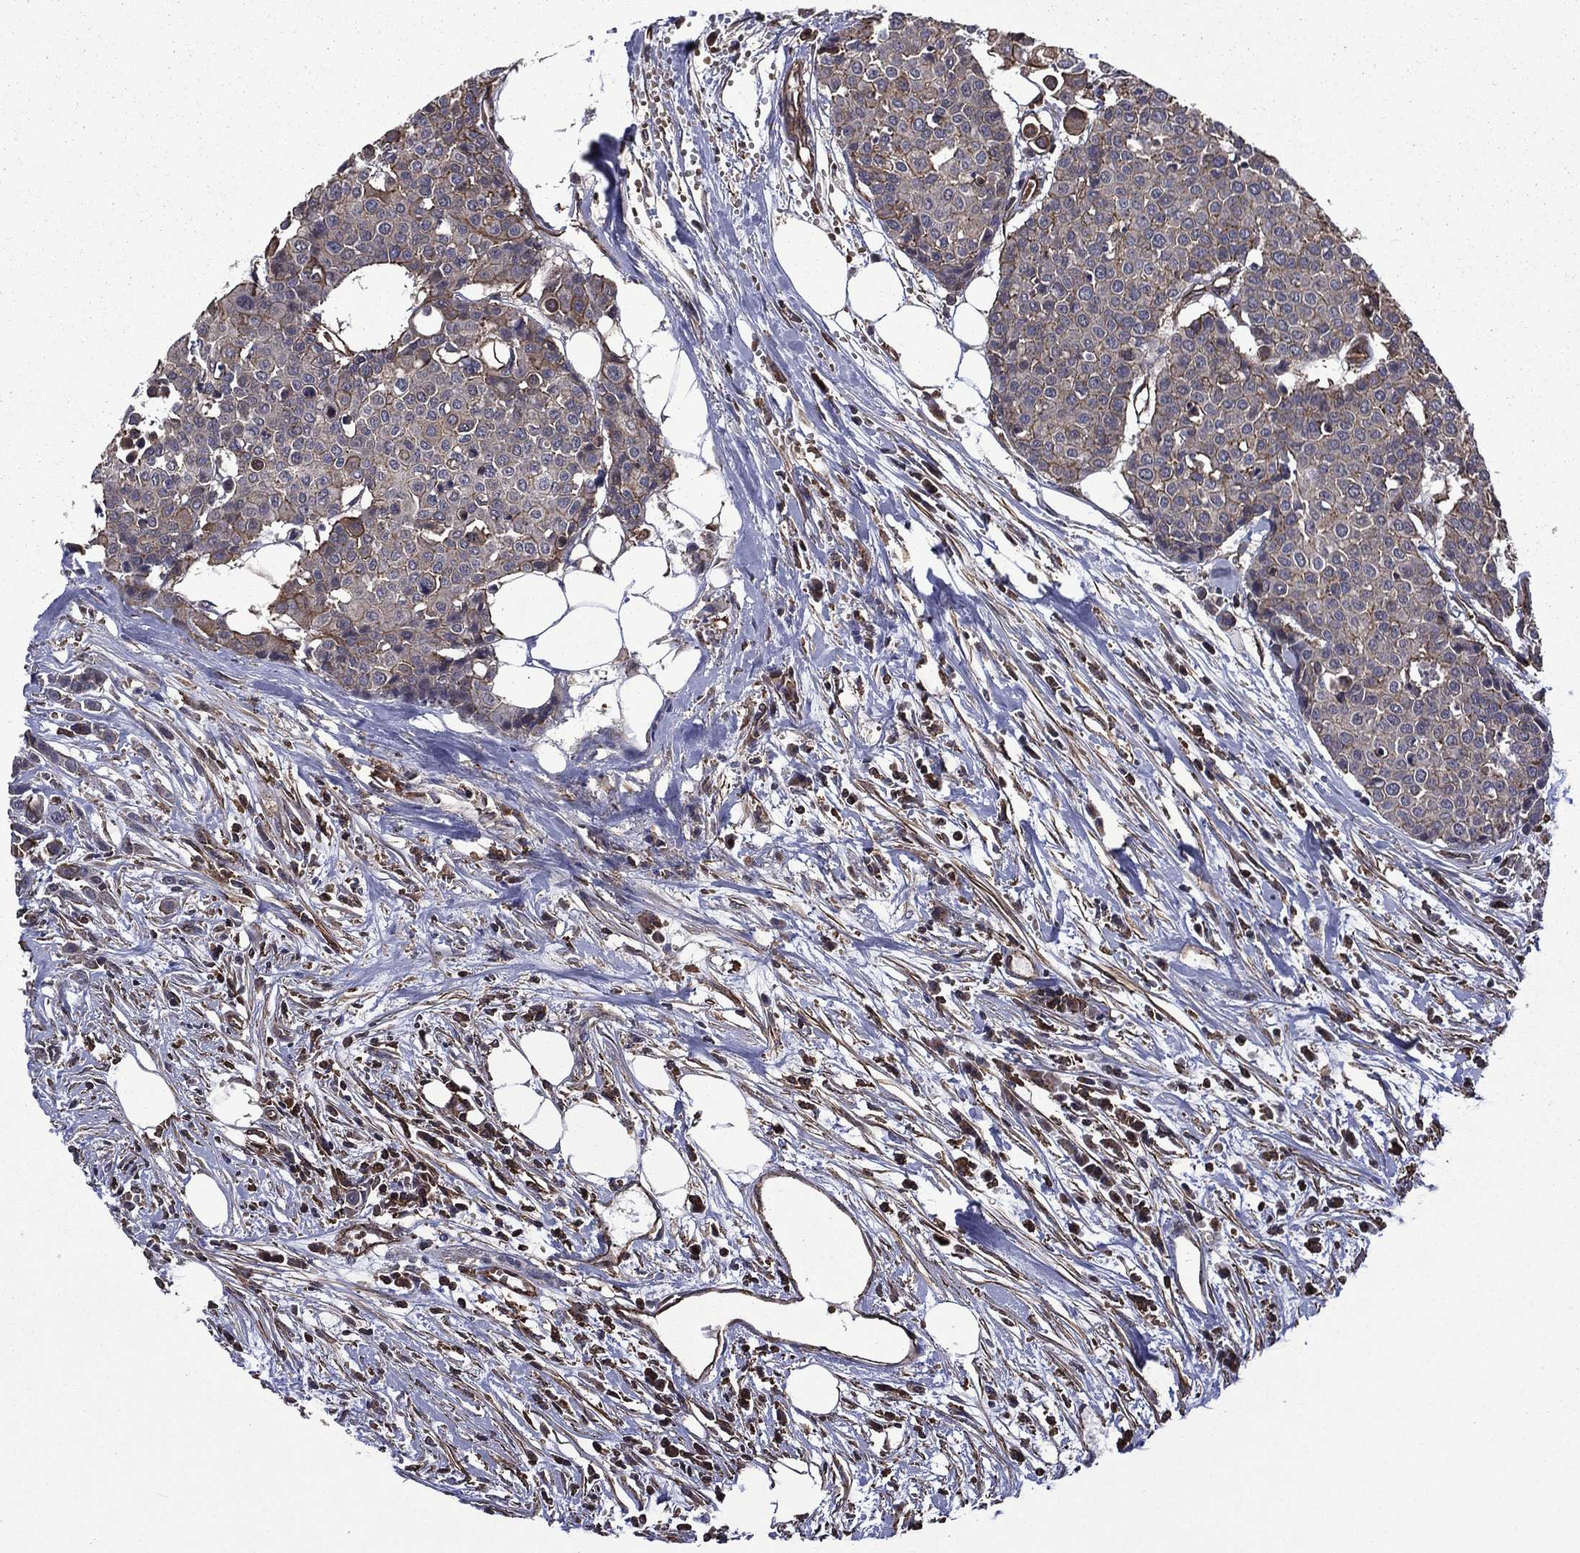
{"staining": {"intensity": "negative", "quantity": "none", "location": "none"}, "tissue": "carcinoid", "cell_type": "Tumor cells", "image_type": "cancer", "snomed": [{"axis": "morphology", "description": "Carcinoid, malignant, NOS"}, {"axis": "topography", "description": "Colon"}], "caption": "Immunohistochemical staining of malignant carcinoid exhibits no significant expression in tumor cells.", "gene": "PLPP3", "patient": {"sex": "male", "age": 81}}